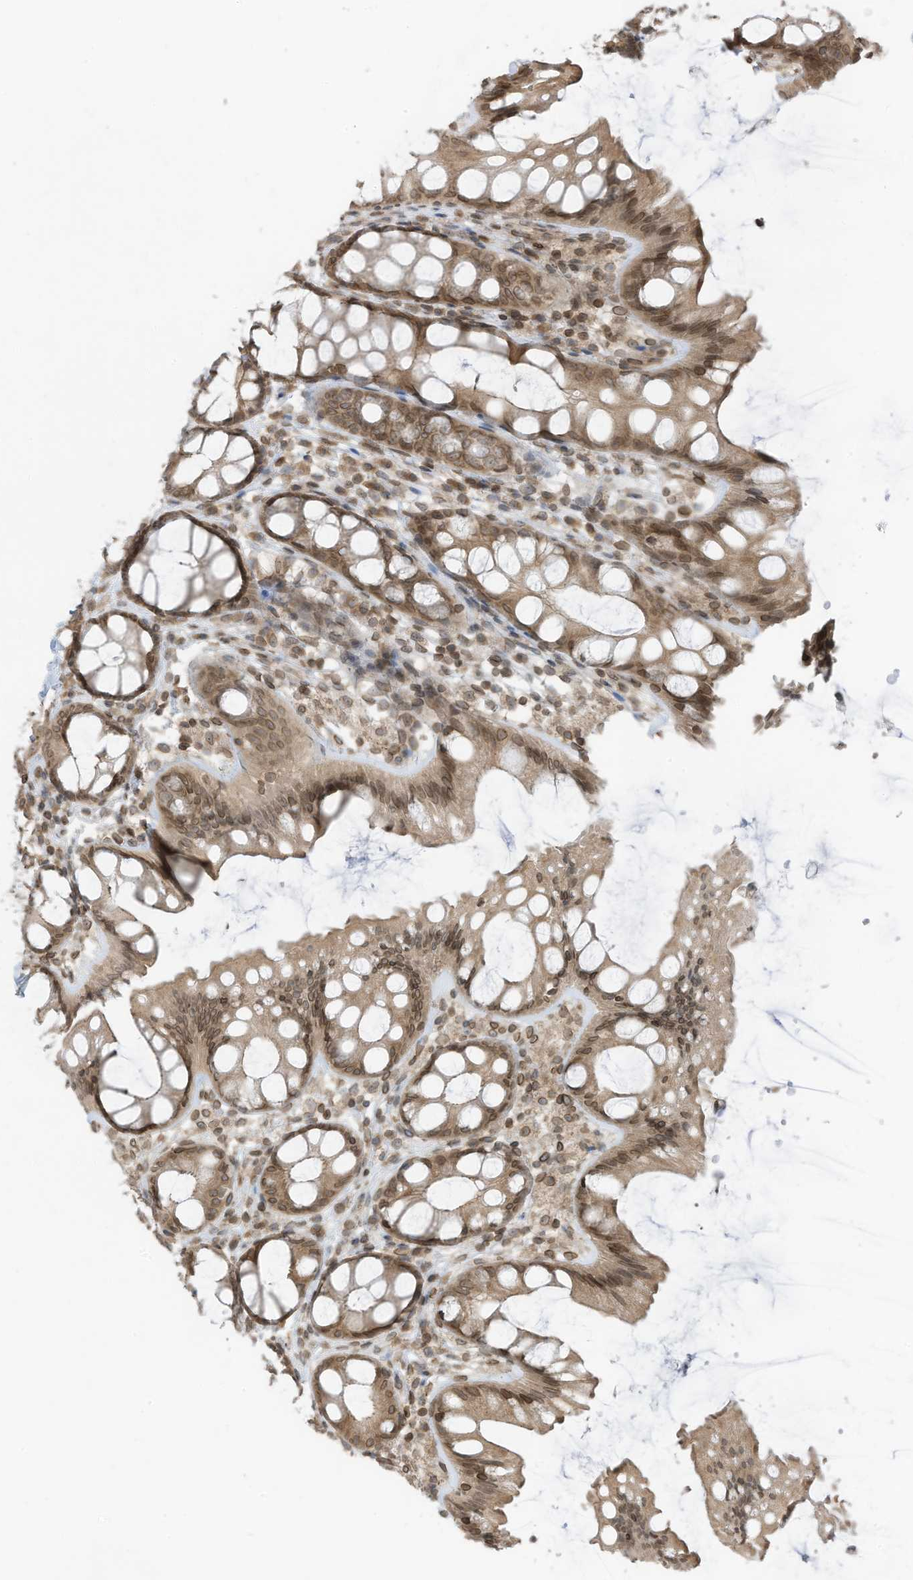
{"staining": {"intensity": "moderate", "quantity": ">75%", "location": "cytoplasmic/membranous,nuclear"}, "tissue": "colon", "cell_type": "Endothelial cells", "image_type": "normal", "snomed": [{"axis": "morphology", "description": "Normal tissue, NOS"}, {"axis": "topography", "description": "Colon"}], "caption": "A brown stain labels moderate cytoplasmic/membranous,nuclear positivity of a protein in endothelial cells of benign colon. (Brightfield microscopy of DAB IHC at high magnification).", "gene": "RABL3", "patient": {"sex": "male", "age": 47}}